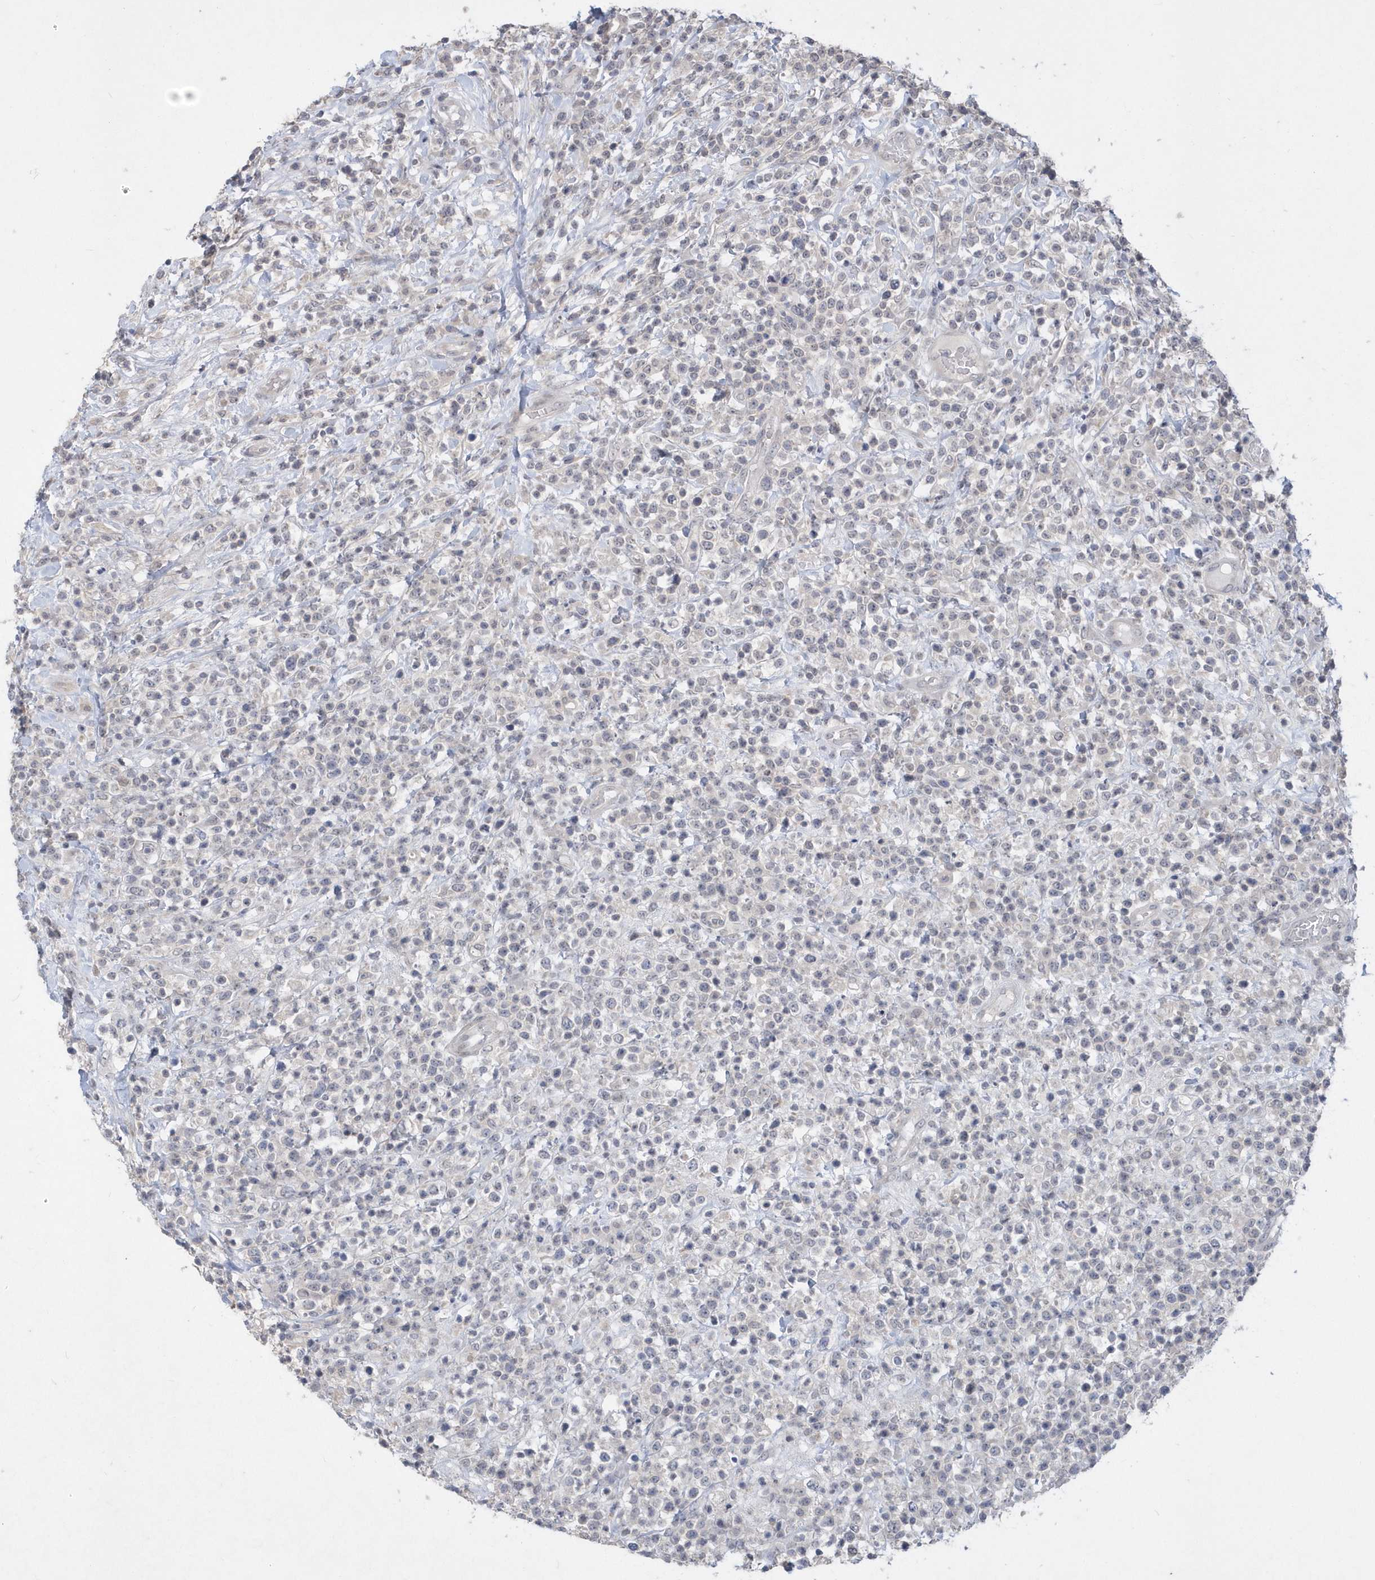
{"staining": {"intensity": "negative", "quantity": "none", "location": "none"}, "tissue": "lymphoma", "cell_type": "Tumor cells", "image_type": "cancer", "snomed": [{"axis": "morphology", "description": "Malignant lymphoma, non-Hodgkin's type, High grade"}, {"axis": "topography", "description": "Colon"}], "caption": "This is an immunohistochemistry (IHC) photomicrograph of human lymphoma. There is no positivity in tumor cells.", "gene": "TSPEAR", "patient": {"sex": "female", "age": 53}}